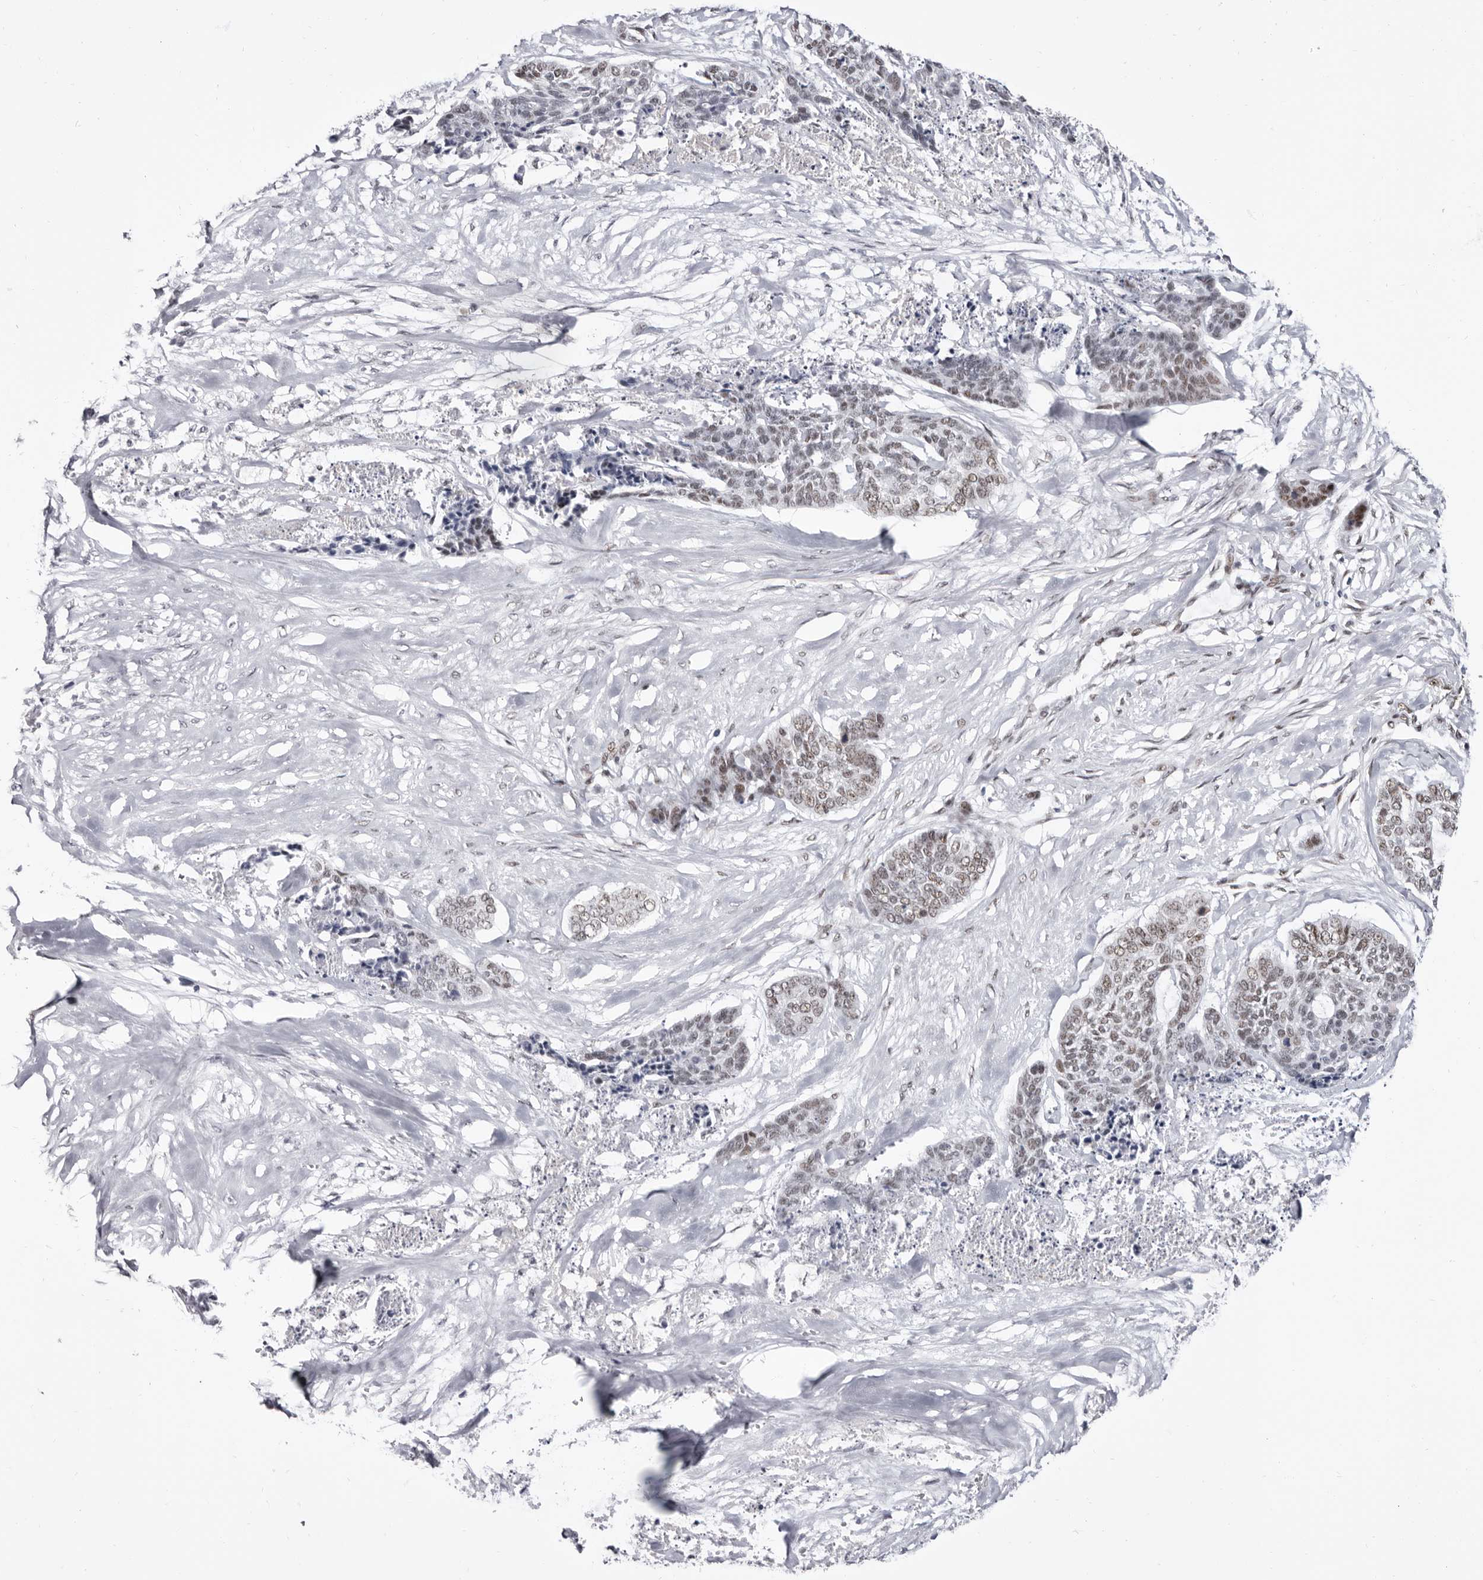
{"staining": {"intensity": "weak", "quantity": "25%-75%", "location": "nuclear"}, "tissue": "skin cancer", "cell_type": "Tumor cells", "image_type": "cancer", "snomed": [{"axis": "morphology", "description": "Basal cell carcinoma"}, {"axis": "topography", "description": "Skin"}], "caption": "Immunohistochemistry staining of skin basal cell carcinoma, which demonstrates low levels of weak nuclear expression in about 25%-75% of tumor cells indicating weak nuclear protein staining. The staining was performed using DAB (brown) for protein detection and nuclei were counterstained in hematoxylin (blue).", "gene": "ZNF326", "patient": {"sex": "female", "age": 64}}